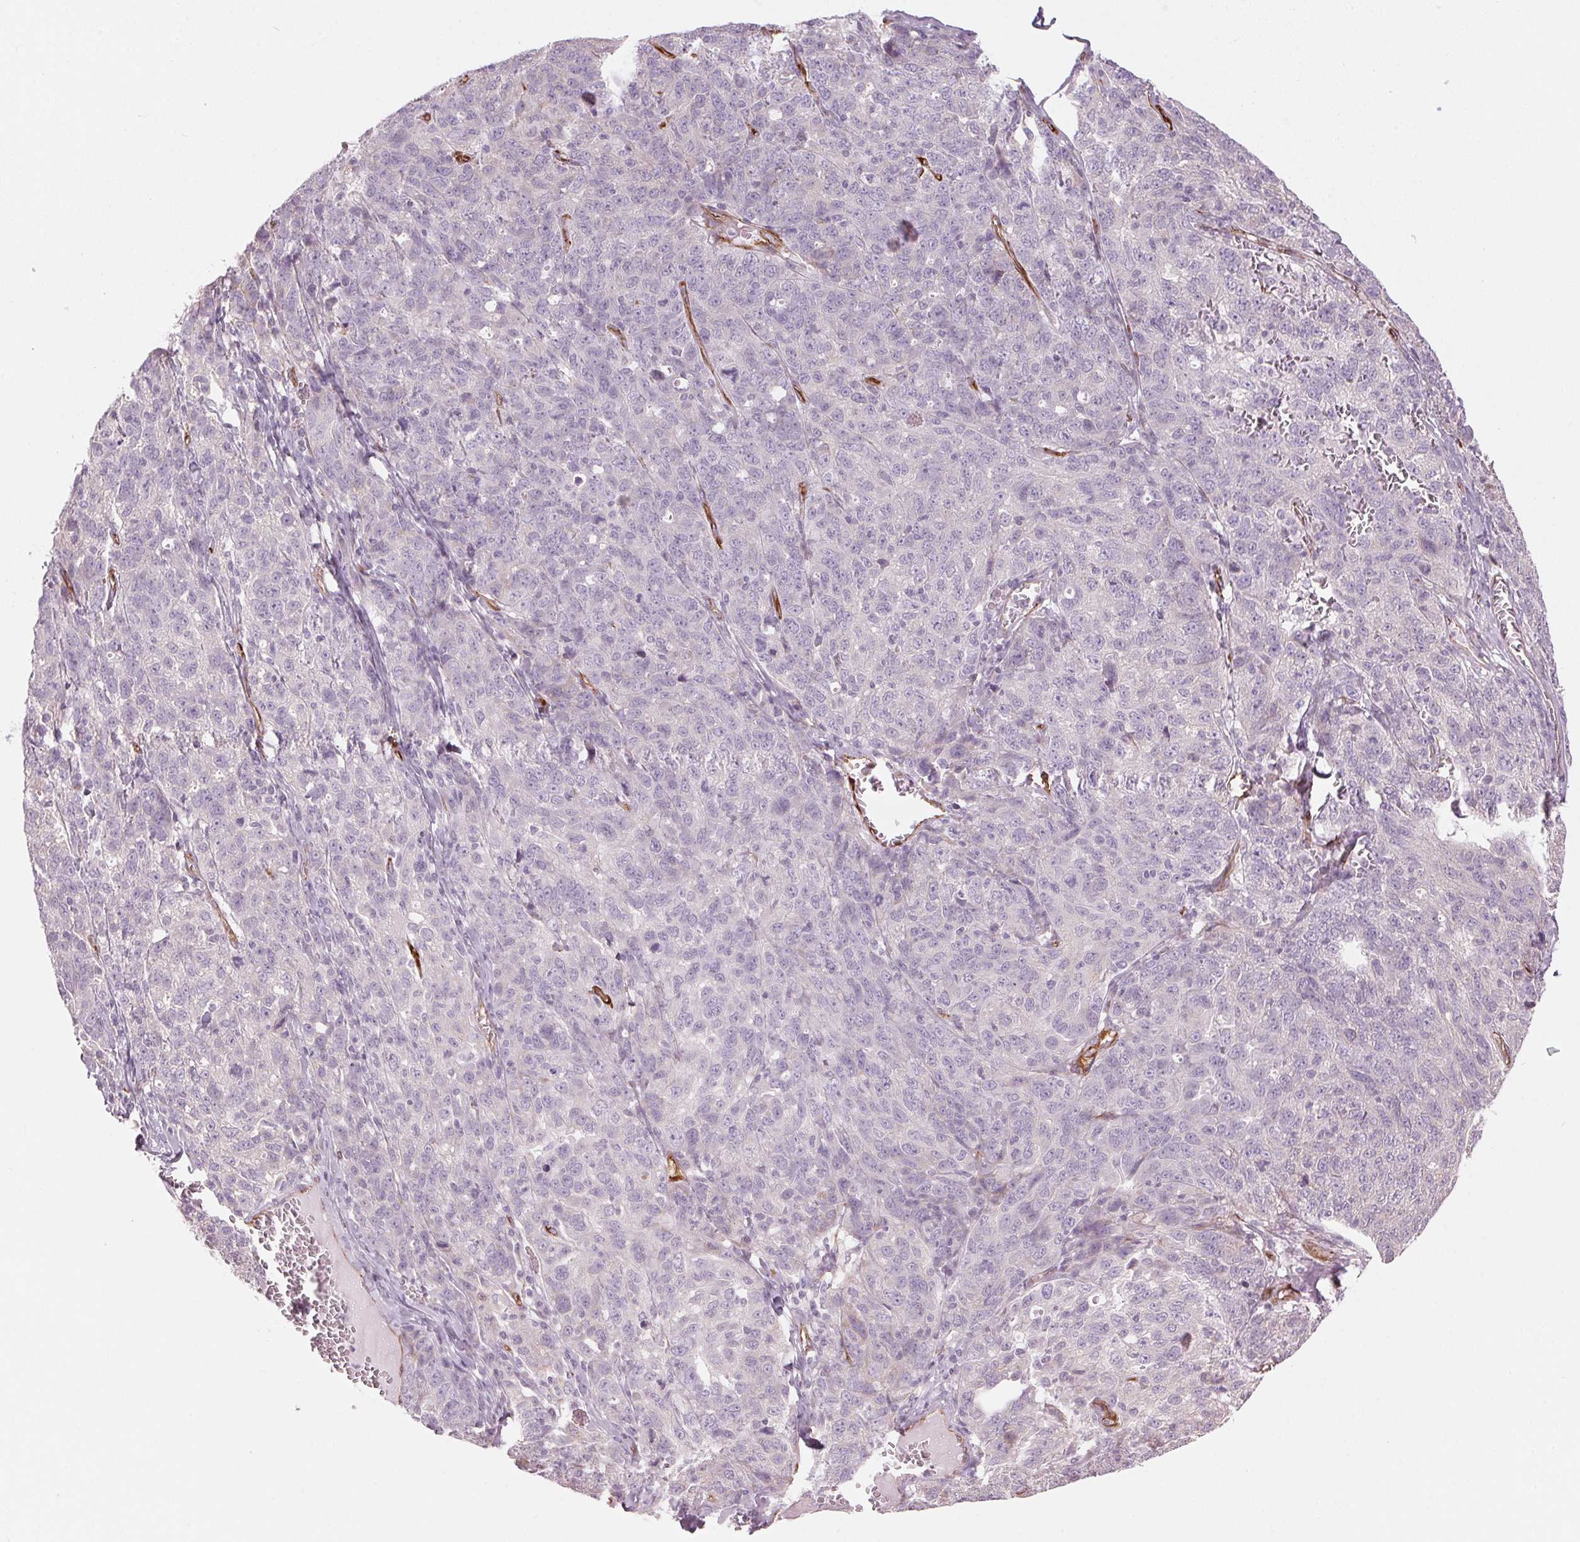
{"staining": {"intensity": "negative", "quantity": "none", "location": "none"}, "tissue": "ovarian cancer", "cell_type": "Tumor cells", "image_type": "cancer", "snomed": [{"axis": "morphology", "description": "Cystadenocarcinoma, serous, NOS"}, {"axis": "topography", "description": "Ovary"}], "caption": "DAB immunohistochemical staining of ovarian cancer demonstrates no significant staining in tumor cells.", "gene": "CLPS", "patient": {"sex": "female", "age": 71}}